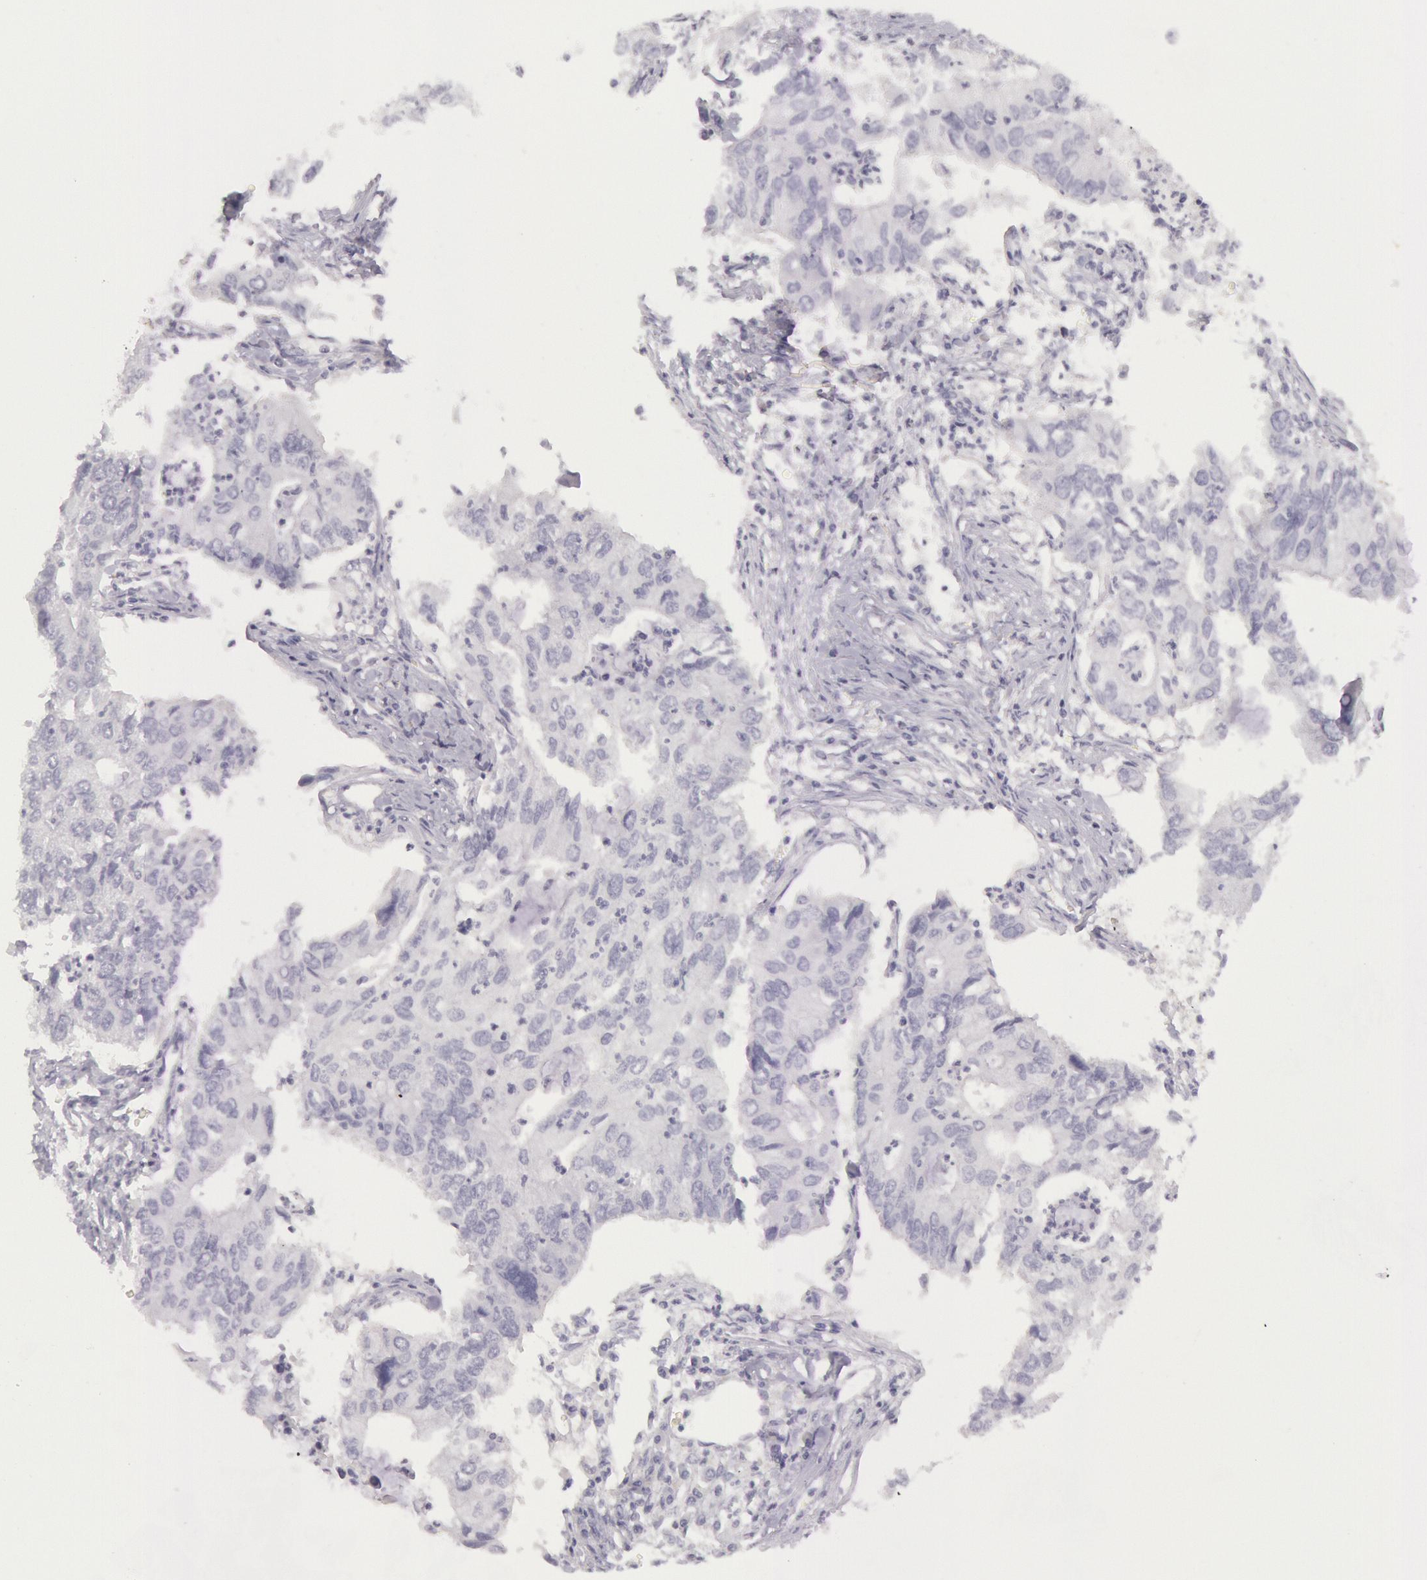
{"staining": {"intensity": "negative", "quantity": "none", "location": "none"}, "tissue": "lung cancer", "cell_type": "Tumor cells", "image_type": "cancer", "snomed": [{"axis": "morphology", "description": "Adenocarcinoma, NOS"}, {"axis": "topography", "description": "Lung"}], "caption": "A micrograph of lung cancer stained for a protein reveals no brown staining in tumor cells.", "gene": "CKB", "patient": {"sex": "male", "age": 48}}